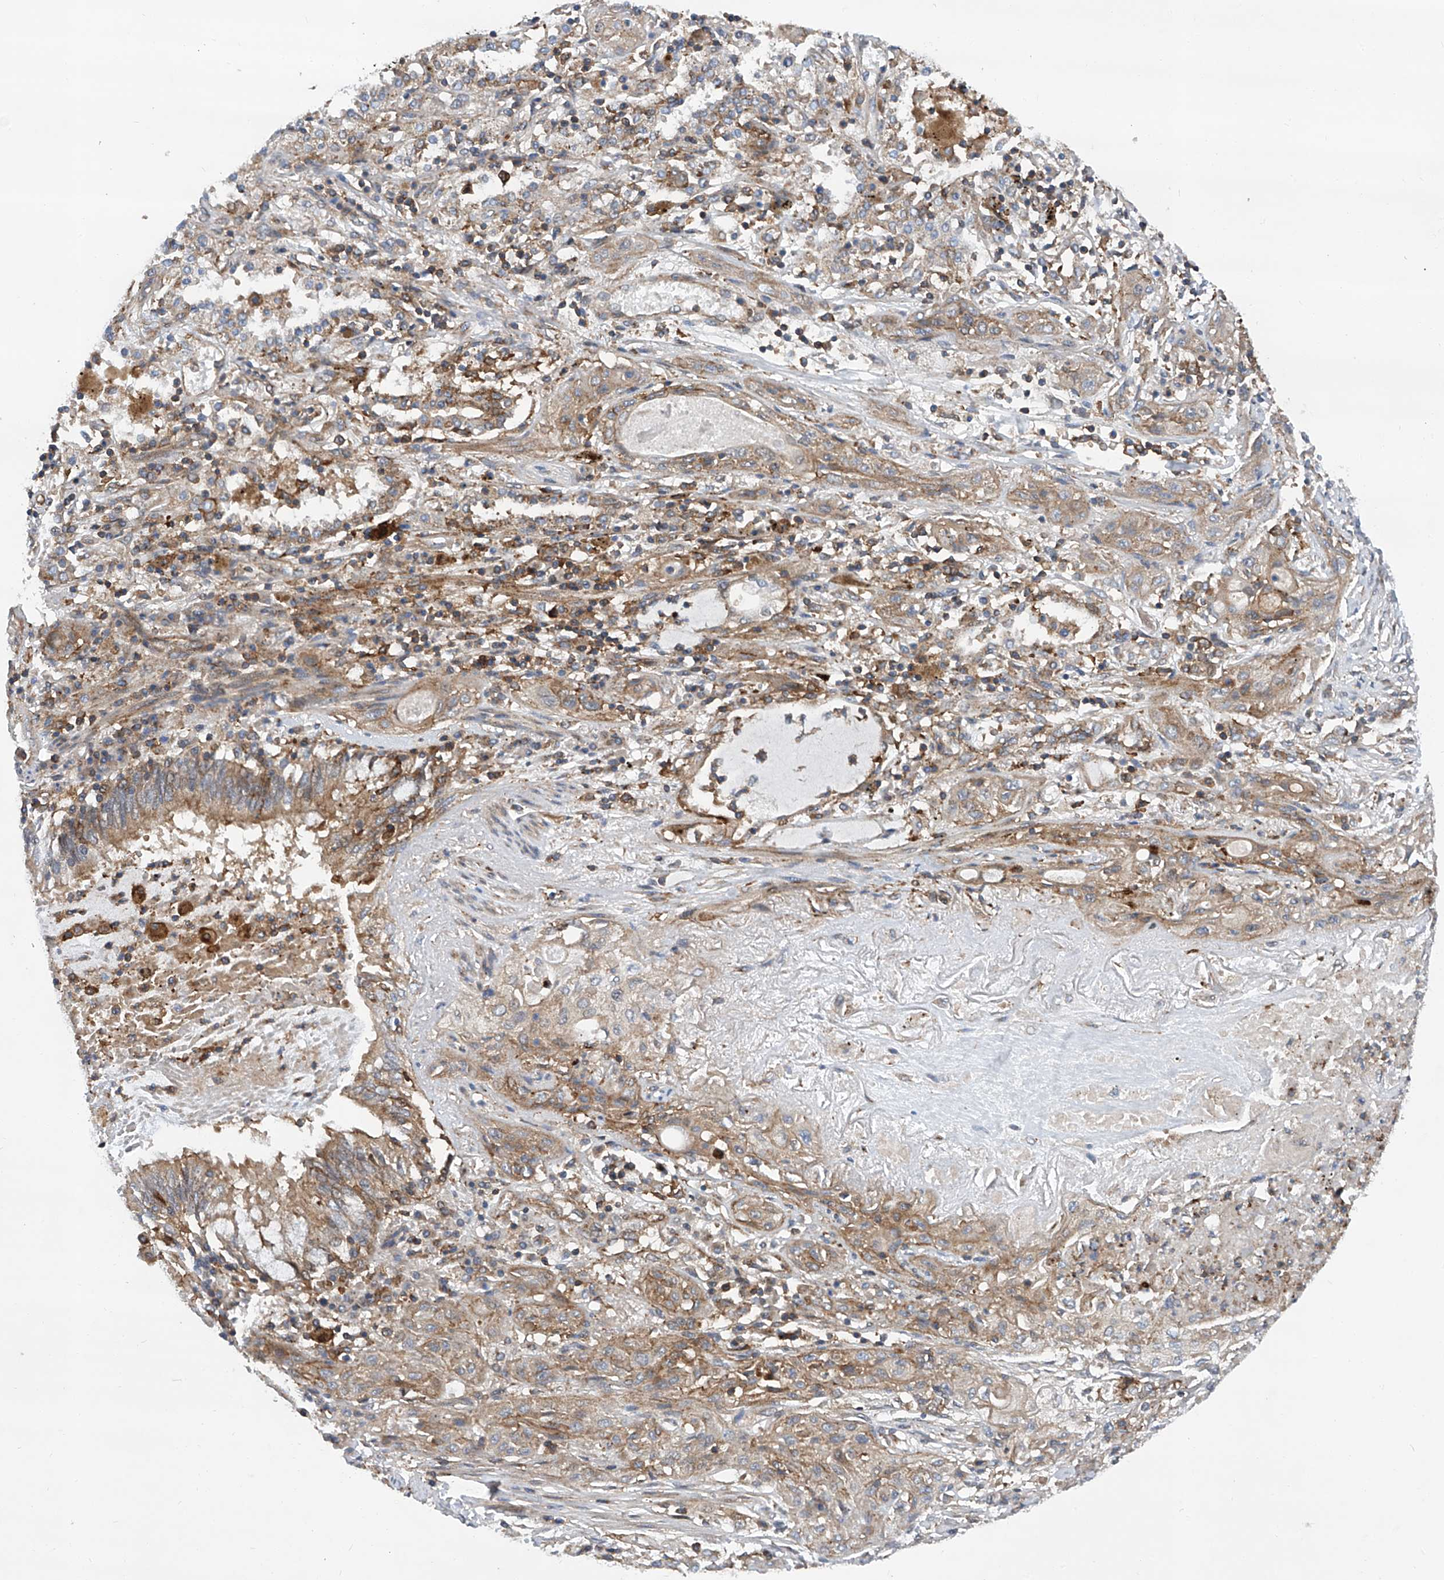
{"staining": {"intensity": "weak", "quantity": "25%-75%", "location": "cytoplasmic/membranous"}, "tissue": "lung cancer", "cell_type": "Tumor cells", "image_type": "cancer", "snomed": [{"axis": "morphology", "description": "Squamous cell carcinoma, NOS"}, {"axis": "topography", "description": "Lung"}], "caption": "Protein expression analysis of lung cancer (squamous cell carcinoma) demonstrates weak cytoplasmic/membranous positivity in about 25%-75% of tumor cells.", "gene": "SMAP1", "patient": {"sex": "female", "age": 47}}